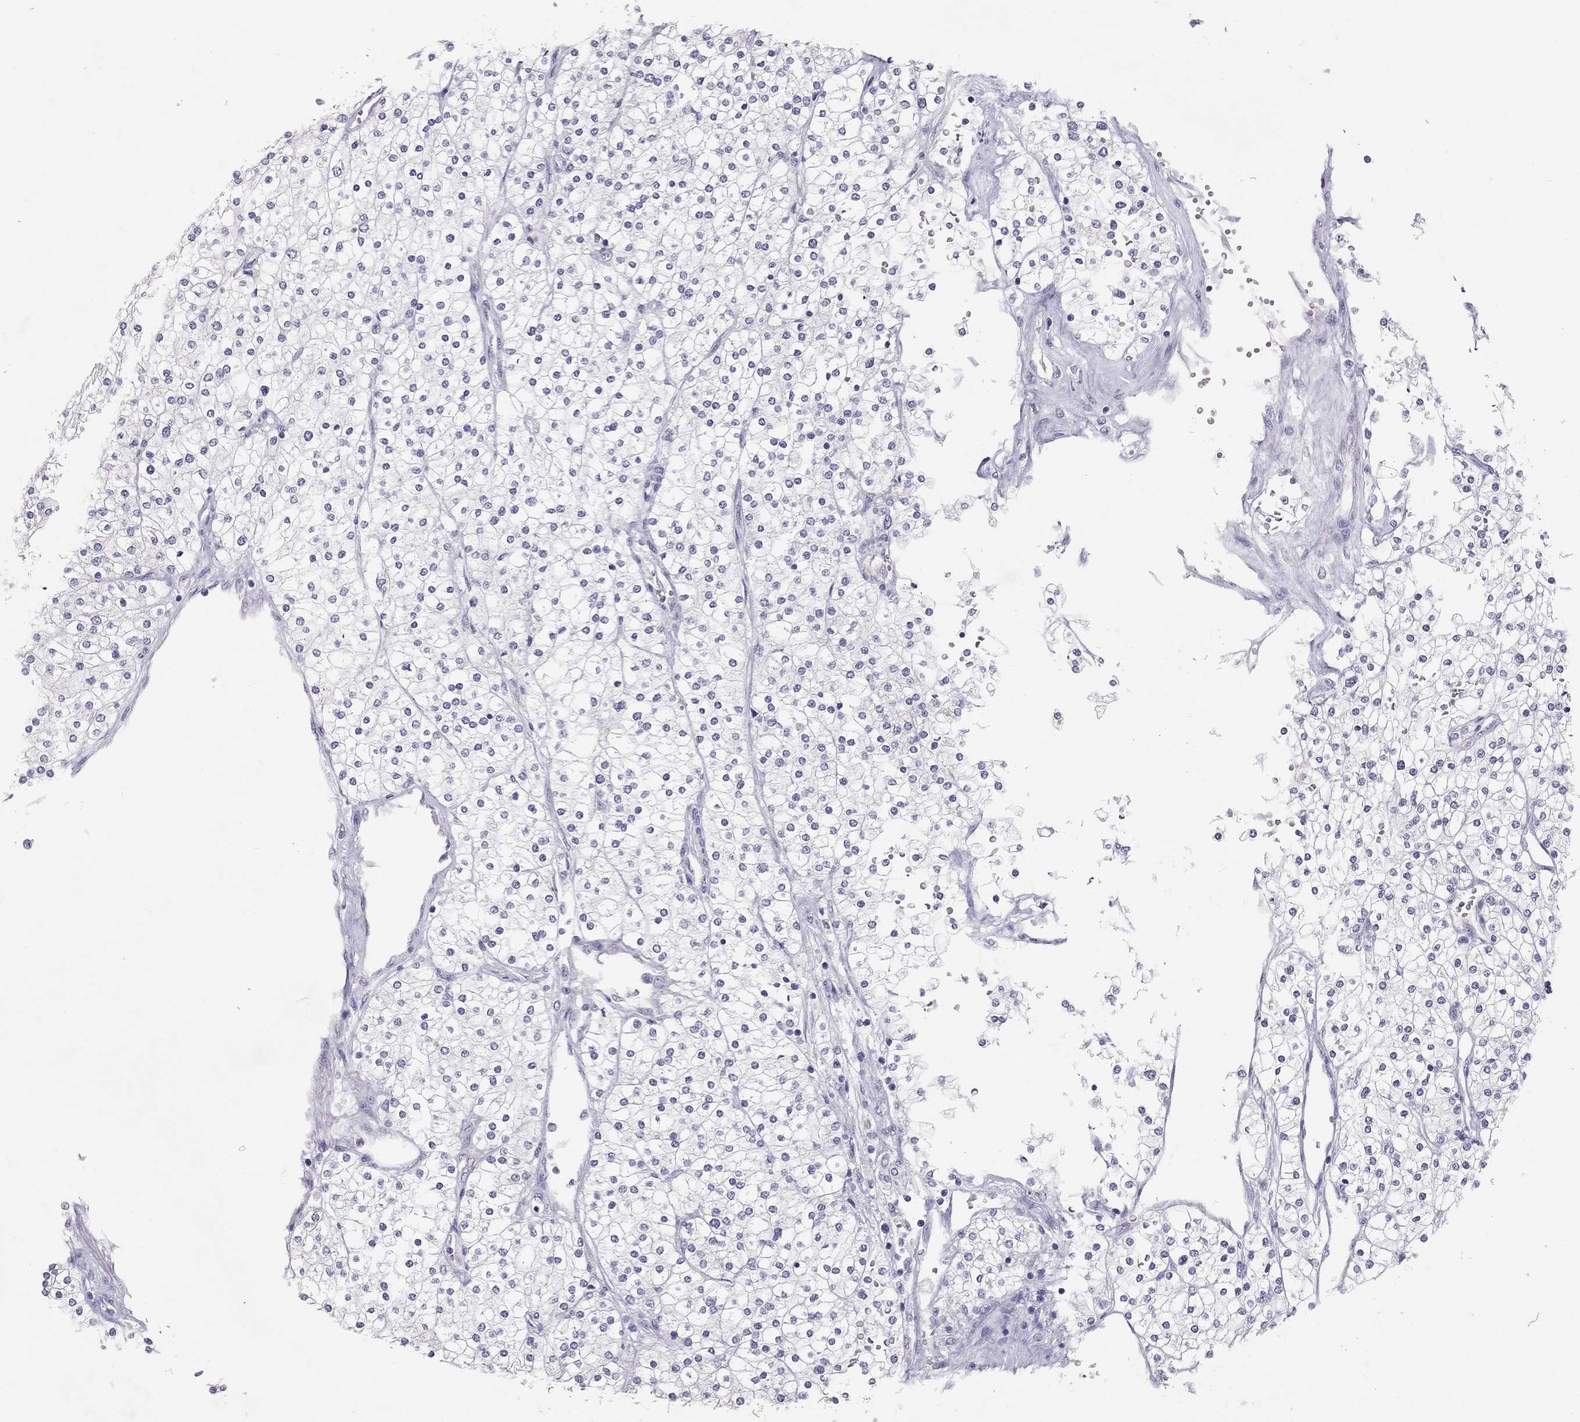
{"staining": {"intensity": "negative", "quantity": "none", "location": "none"}, "tissue": "renal cancer", "cell_type": "Tumor cells", "image_type": "cancer", "snomed": [{"axis": "morphology", "description": "Adenocarcinoma, NOS"}, {"axis": "topography", "description": "Kidney"}], "caption": "Immunohistochemistry micrograph of neoplastic tissue: human renal adenocarcinoma stained with DAB (3,3'-diaminobenzidine) reveals no significant protein staining in tumor cells.", "gene": "PSMB11", "patient": {"sex": "male", "age": 80}}